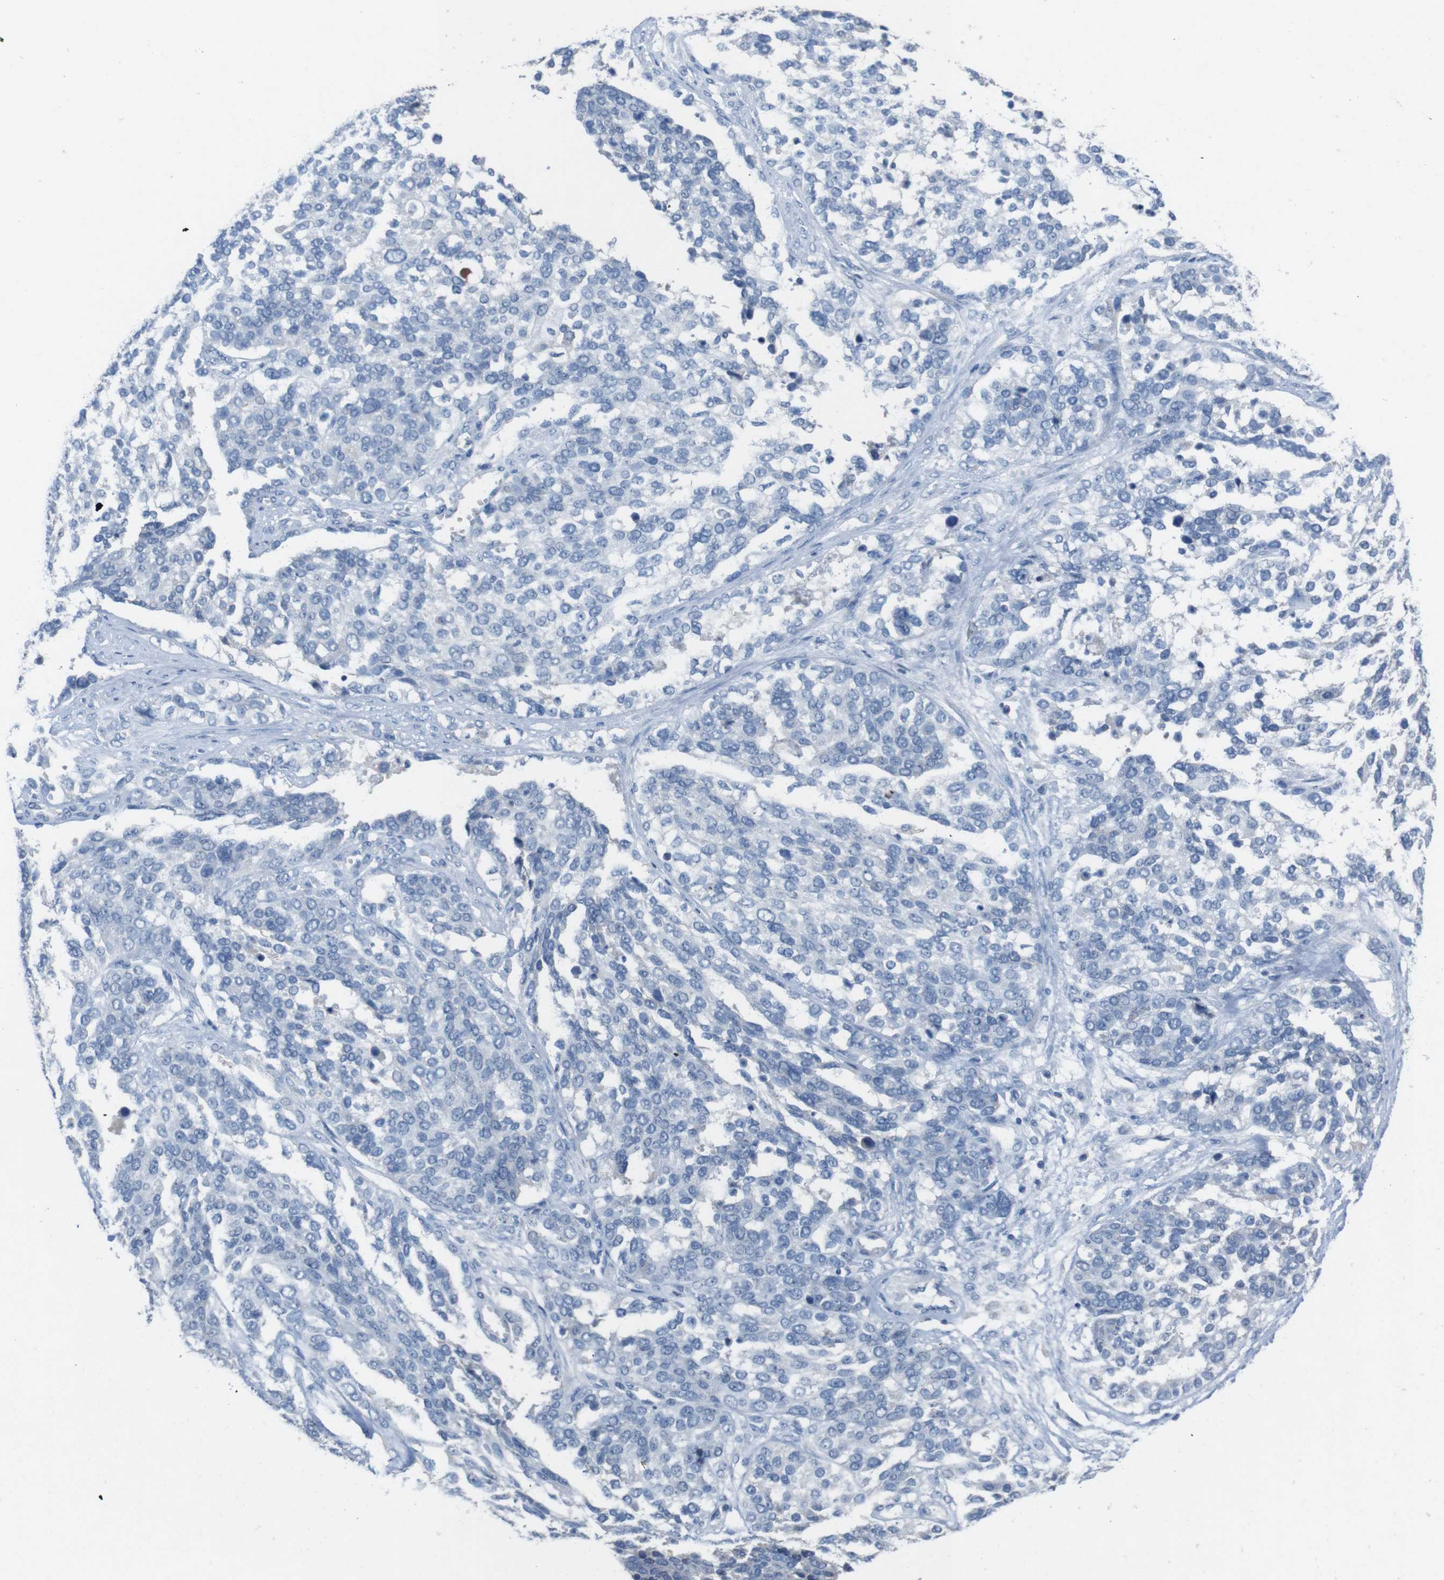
{"staining": {"intensity": "negative", "quantity": "none", "location": "none"}, "tissue": "ovarian cancer", "cell_type": "Tumor cells", "image_type": "cancer", "snomed": [{"axis": "morphology", "description": "Cystadenocarcinoma, serous, NOS"}, {"axis": "topography", "description": "Ovary"}], "caption": "An IHC histopathology image of serous cystadenocarcinoma (ovarian) is shown. There is no staining in tumor cells of serous cystadenocarcinoma (ovarian). The staining is performed using DAB (3,3'-diaminobenzidine) brown chromogen with nuclei counter-stained in using hematoxylin.", "gene": "SLC2A8", "patient": {"sex": "female", "age": 44}}